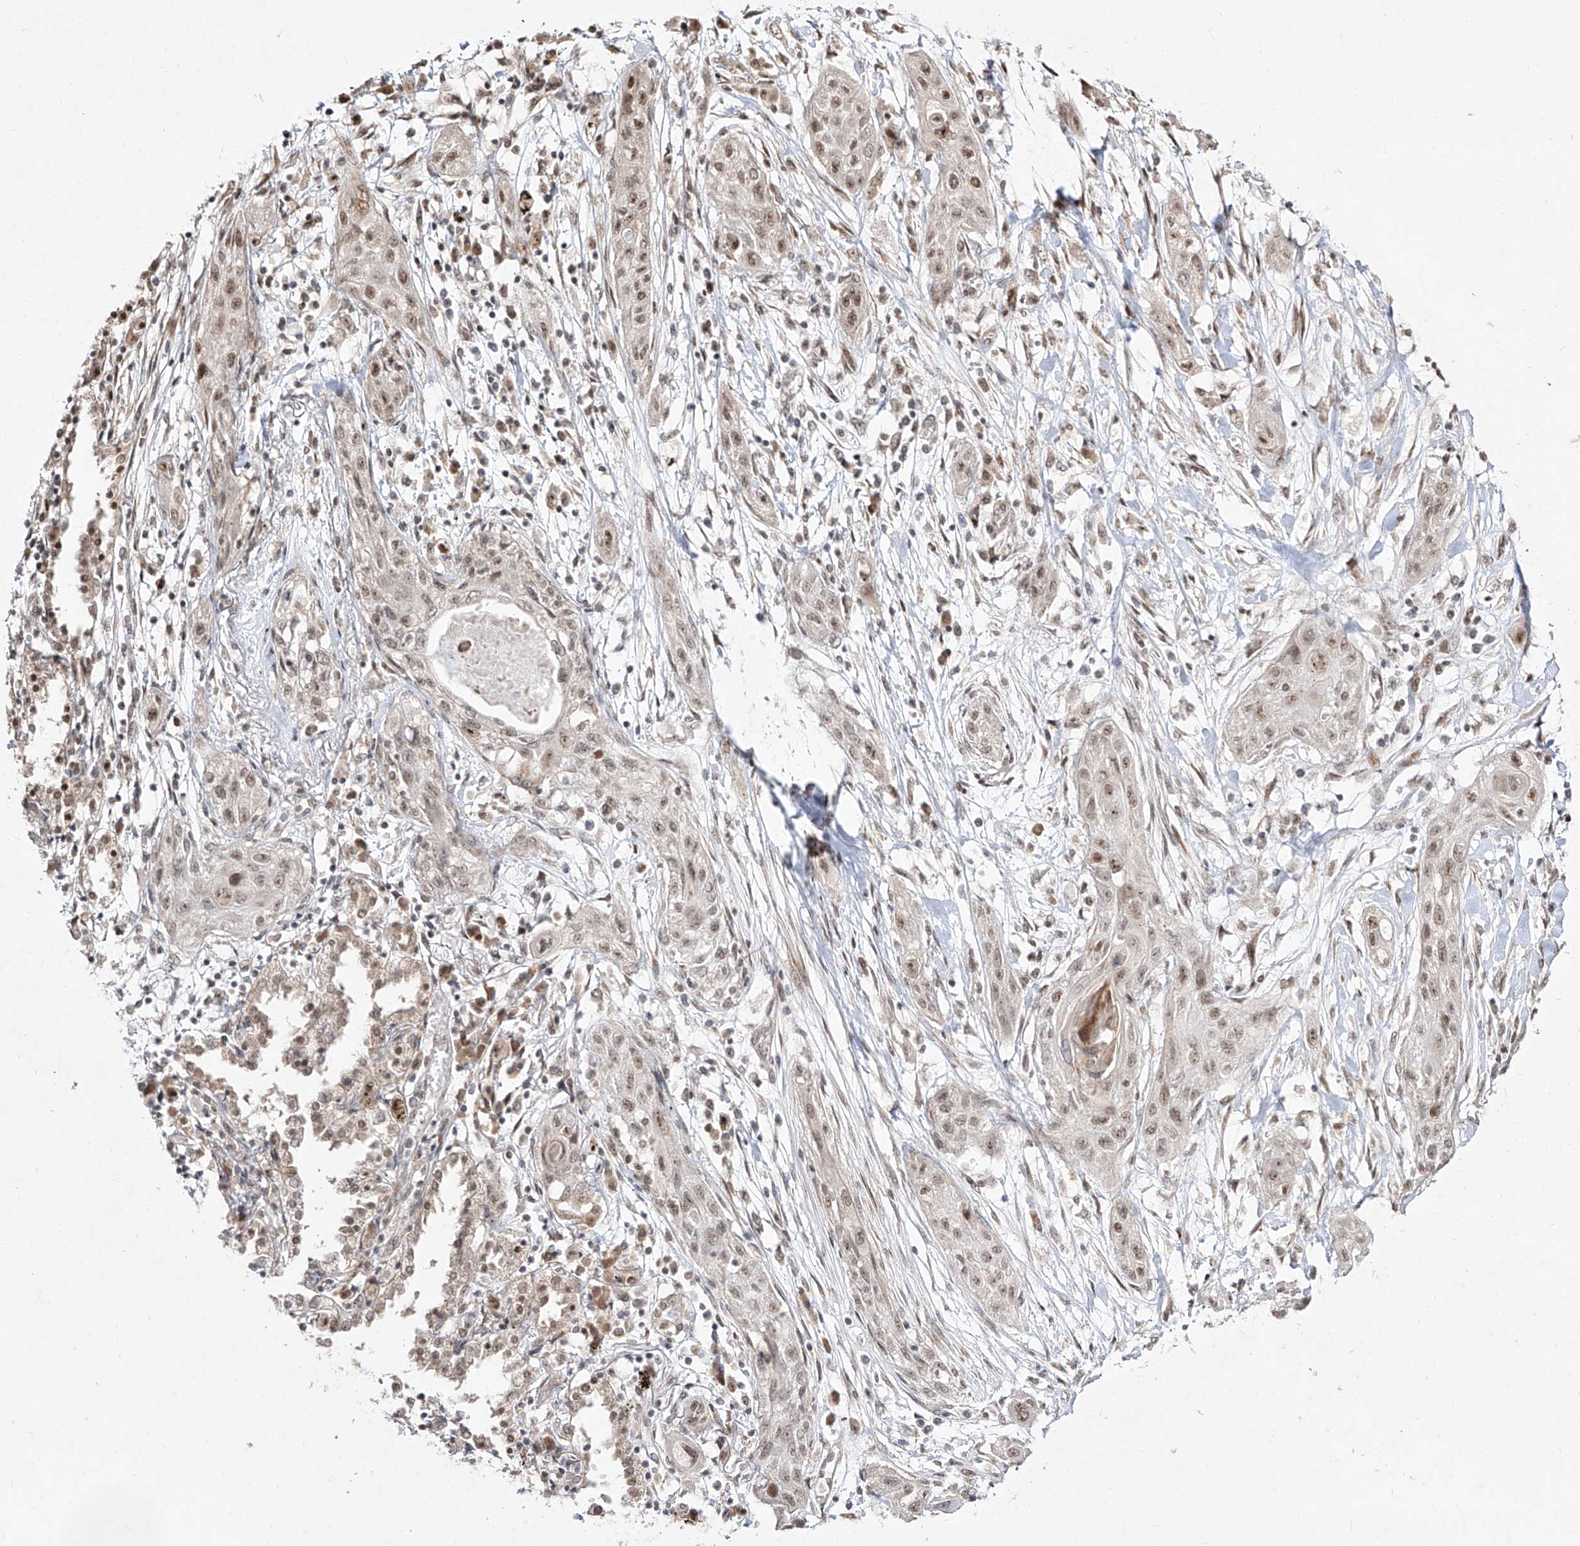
{"staining": {"intensity": "weak", "quantity": ">75%", "location": "nuclear"}, "tissue": "lung cancer", "cell_type": "Tumor cells", "image_type": "cancer", "snomed": [{"axis": "morphology", "description": "Squamous cell carcinoma, NOS"}, {"axis": "topography", "description": "Lung"}], "caption": "This is an image of immunohistochemistry staining of squamous cell carcinoma (lung), which shows weak expression in the nuclear of tumor cells.", "gene": "SNRNP27", "patient": {"sex": "female", "age": 47}}